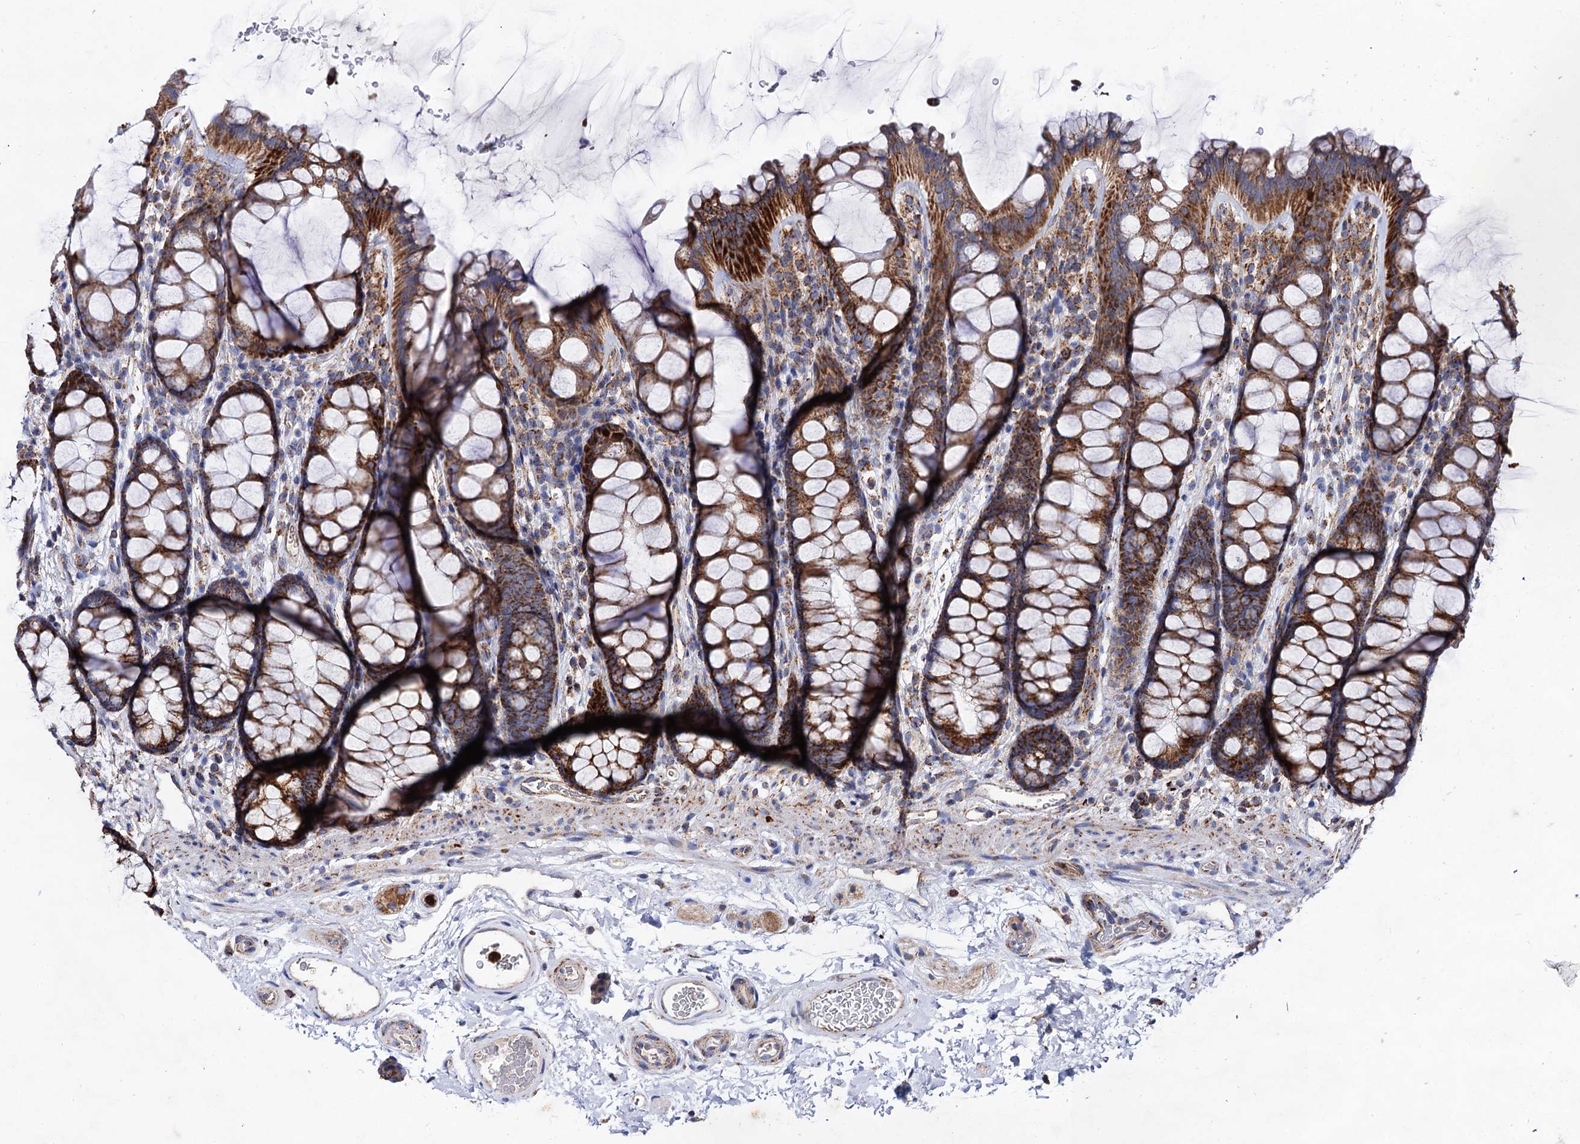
{"staining": {"intensity": "moderate", "quantity": ">75%", "location": "cytoplasmic/membranous"}, "tissue": "colon", "cell_type": "Endothelial cells", "image_type": "normal", "snomed": [{"axis": "morphology", "description": "Normal tissue, NOS"}, {"axis": "topography", "description": "Colon"}], "caption": "A histopathology image showing moderate cytoplasmic/membranous positivity in approximately >75% of endothelial cells in normal colon, as visualized by brown immunohistochemical staining.", "gene": "ACAD9", "patient": {"sex": "female", "age": 82}}